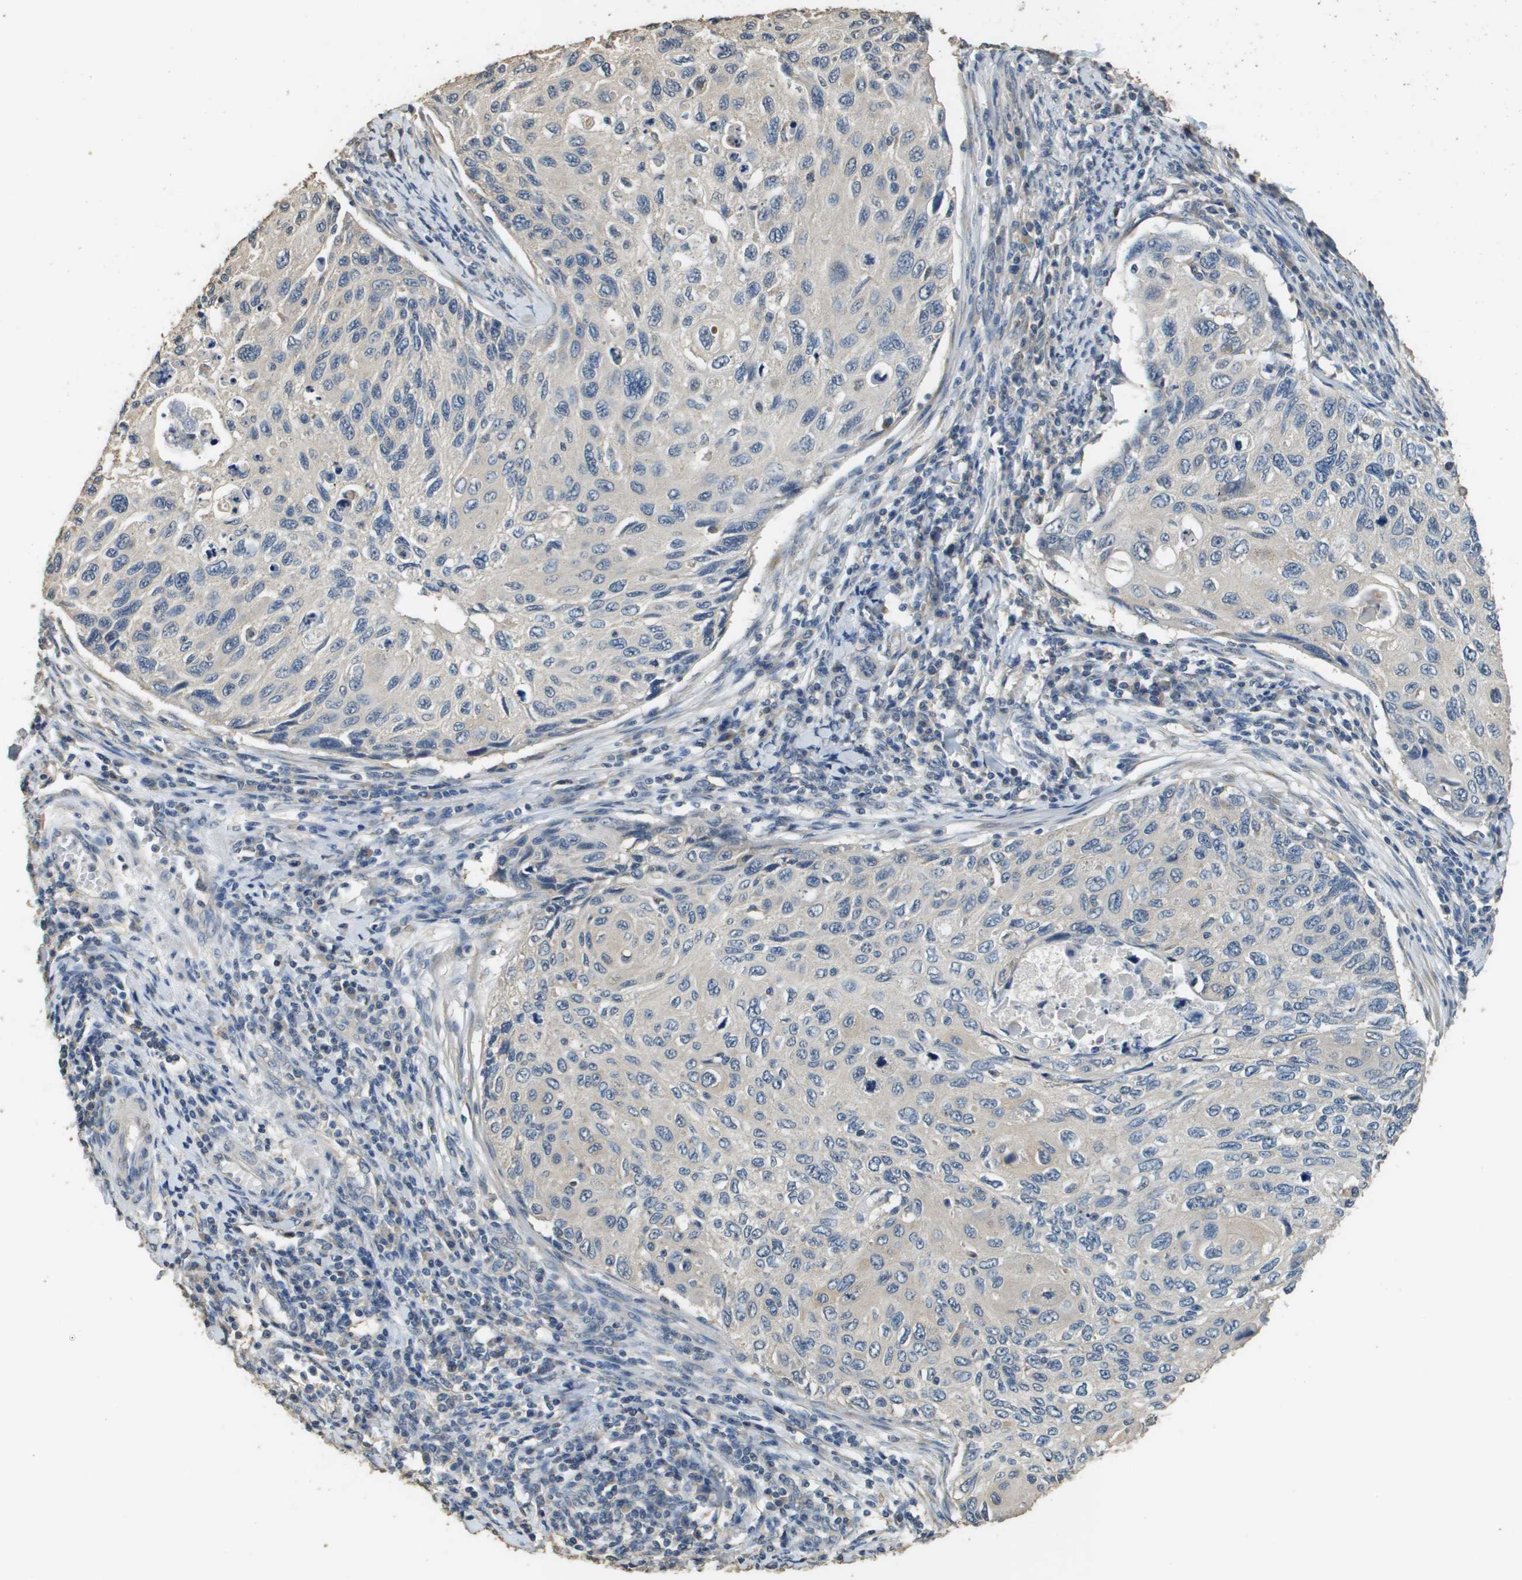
{"staining": {"intensity": "negative", "quantity": "none", "location": "none"}, "tissue": "cervical cancer", "cell_type": "Tumor cells", "image_type": "cancer", "snomed": [{"axis": "morphology", "description": "Squamous cell carcinoma, NOS"}, {"axis": "topography", "description": "Cervix"}], "caption": "High magnification brightfield microscopy of cervical cancer stained with DAB (brown) and counterstained with hematoxylin (blue): tumor cells show no significant expression.", "gene": "RAB6B", "patient": {"sex": "female", "age": 70}}